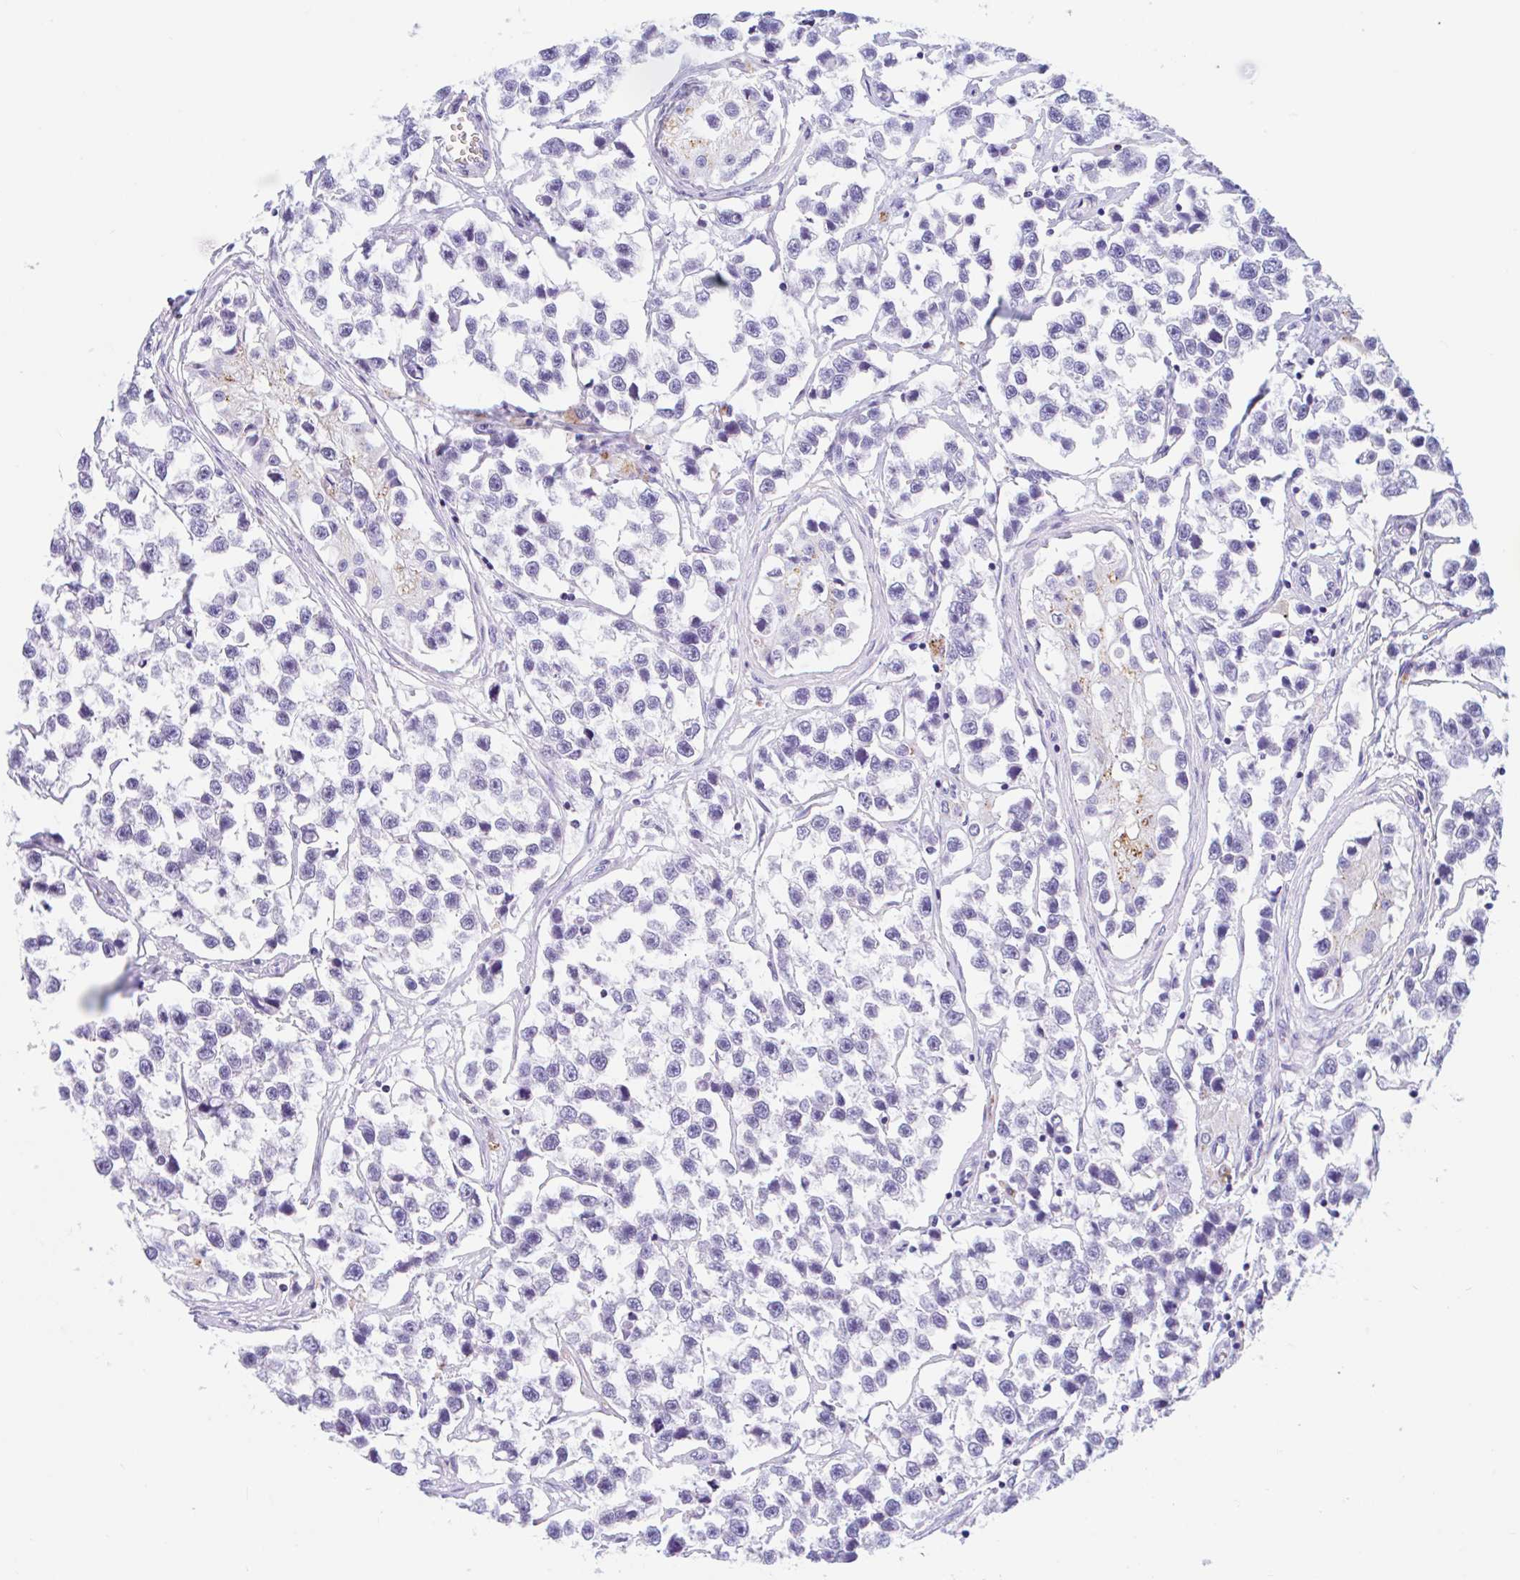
{"staining": {"intensity": "negative", "quantity": "none", "location": "none"}, "tissue": "testis cancer", "cell_type": "Tumor cells", "image_type": "cancer", "snomed": [{"axis": "morphology", "description": "Seminoma, NOS"}, {"axis": "topography", "description": "Testis"}], "caption": "Photomicrograph shows no significant protein positivity in tumor cells of testis cancer (seminoma).", "gene": "ANKRD9", "patient": {"sex": "male", "age": 26}}